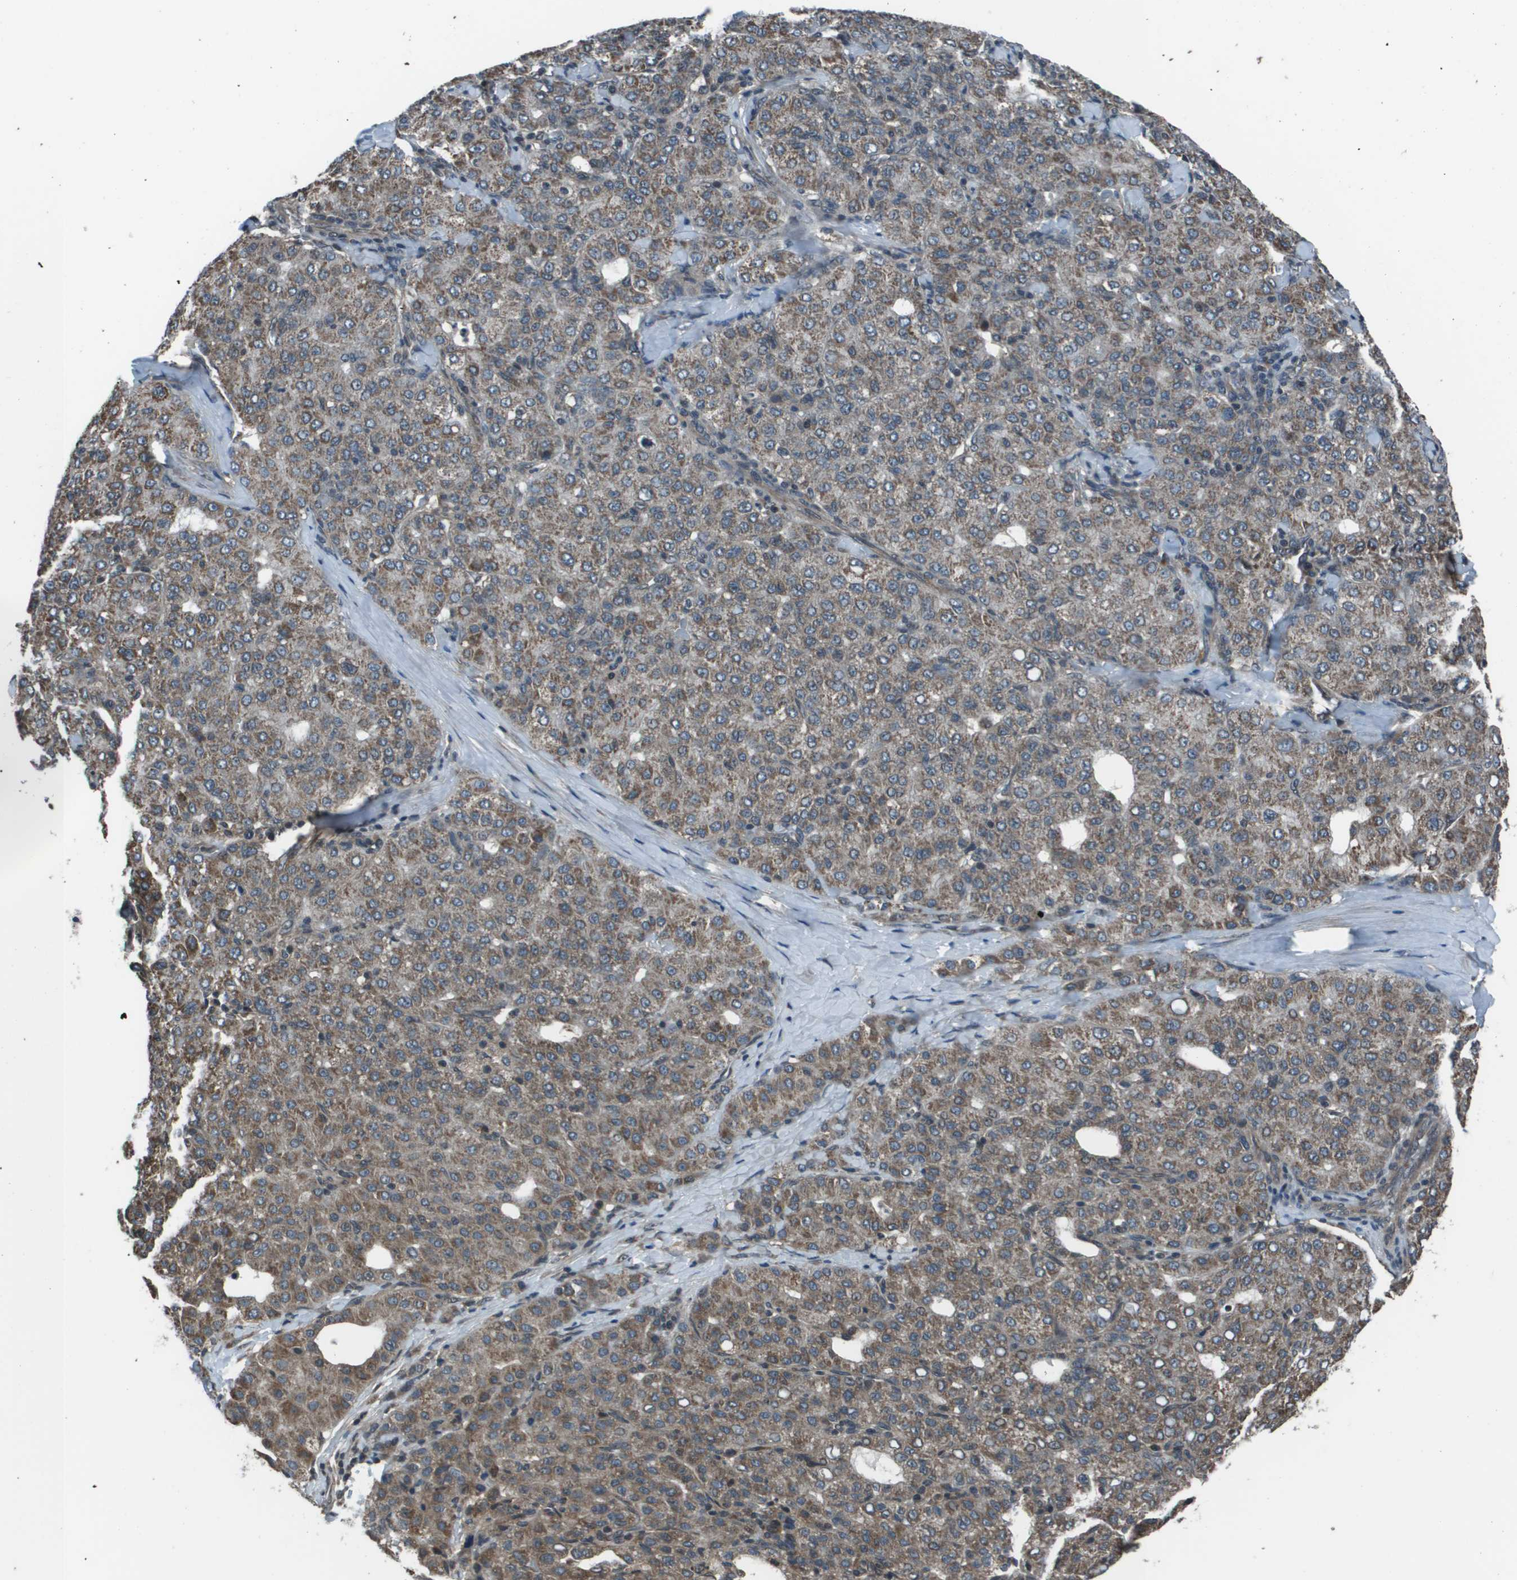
{"staining": {"intensity": "moderate", "quantity": ">75%", "location": "cytoplasmic/membranous"}, "tissue": "liver cancer", "cell_type": "Tumor cells", "image_type": "cancer", "snomed": [{"axis": "morphology", "description": "Carcinoma, Hepatocellular, NOS"}, {"axis": "topography", "description": "Liver"}], "caption": "IHC (DAB (3,3'-diaminobenzidine)) staining of human hepatocellular carcinoma (liver) demonstrates moderate cytoplasmic/membranous protein expression in about >75% of tumor cells. (DAB IHC, brown staining for protein, blue staining for nuclei).", "gene": "PPFIA1", "patient": {"sex": "male", "age": 65}}